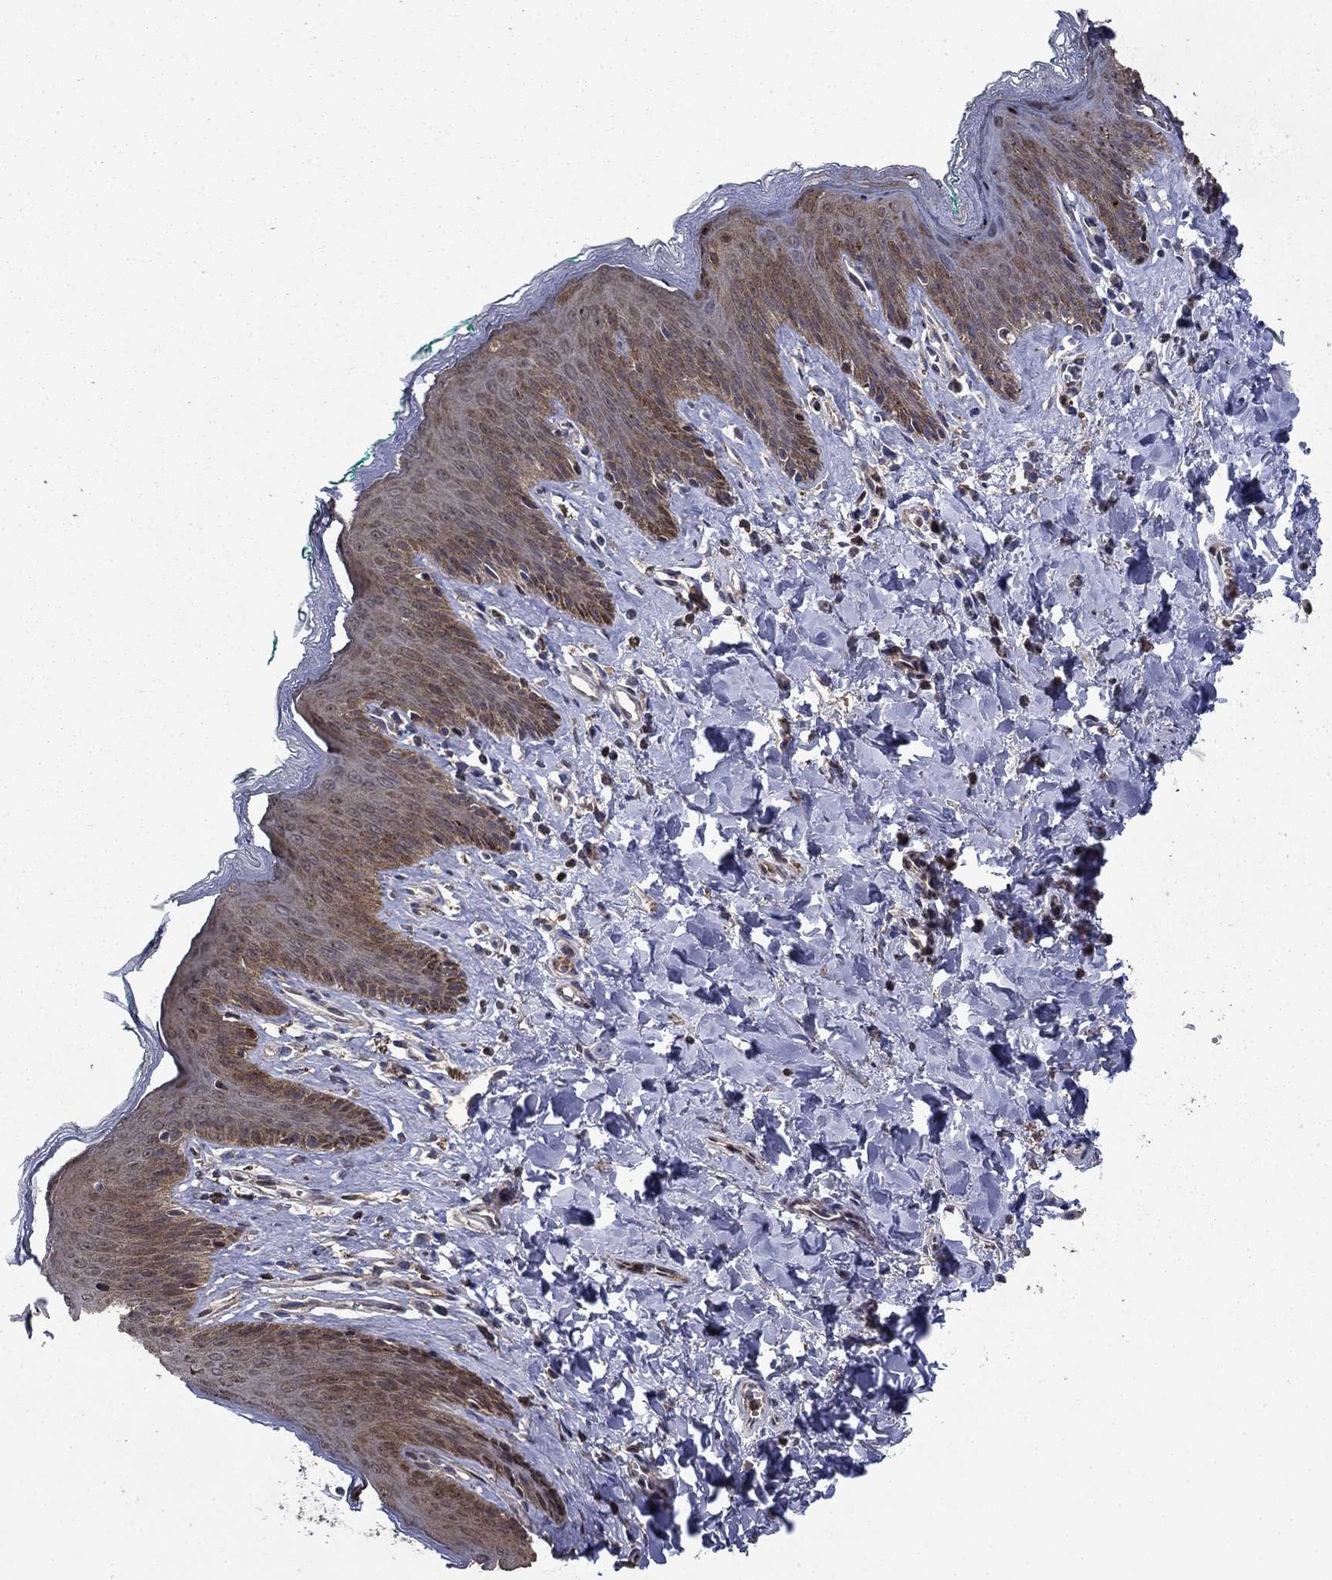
{"staining": {"intensity": "moderate", "quantity": "25%-75%", "location": "cytoplasmic/membranous"}, "tissue": "skin", "cell_type": "Epidermal cells", "image_type": "normal", "snomed": [{"axis": "morphology", "description": "Normal tissue, NOS"}, {"axis": "topography", "description": "Vulva"}], "caption": "Immunohistochemical staining of benign human skin demonstrates moderate cytoplasmic/membranous protein positivity in about 25%-75% of epidermal cells.", "gene": "DVL1", "patient": {"sex": "female", "age": 66}}